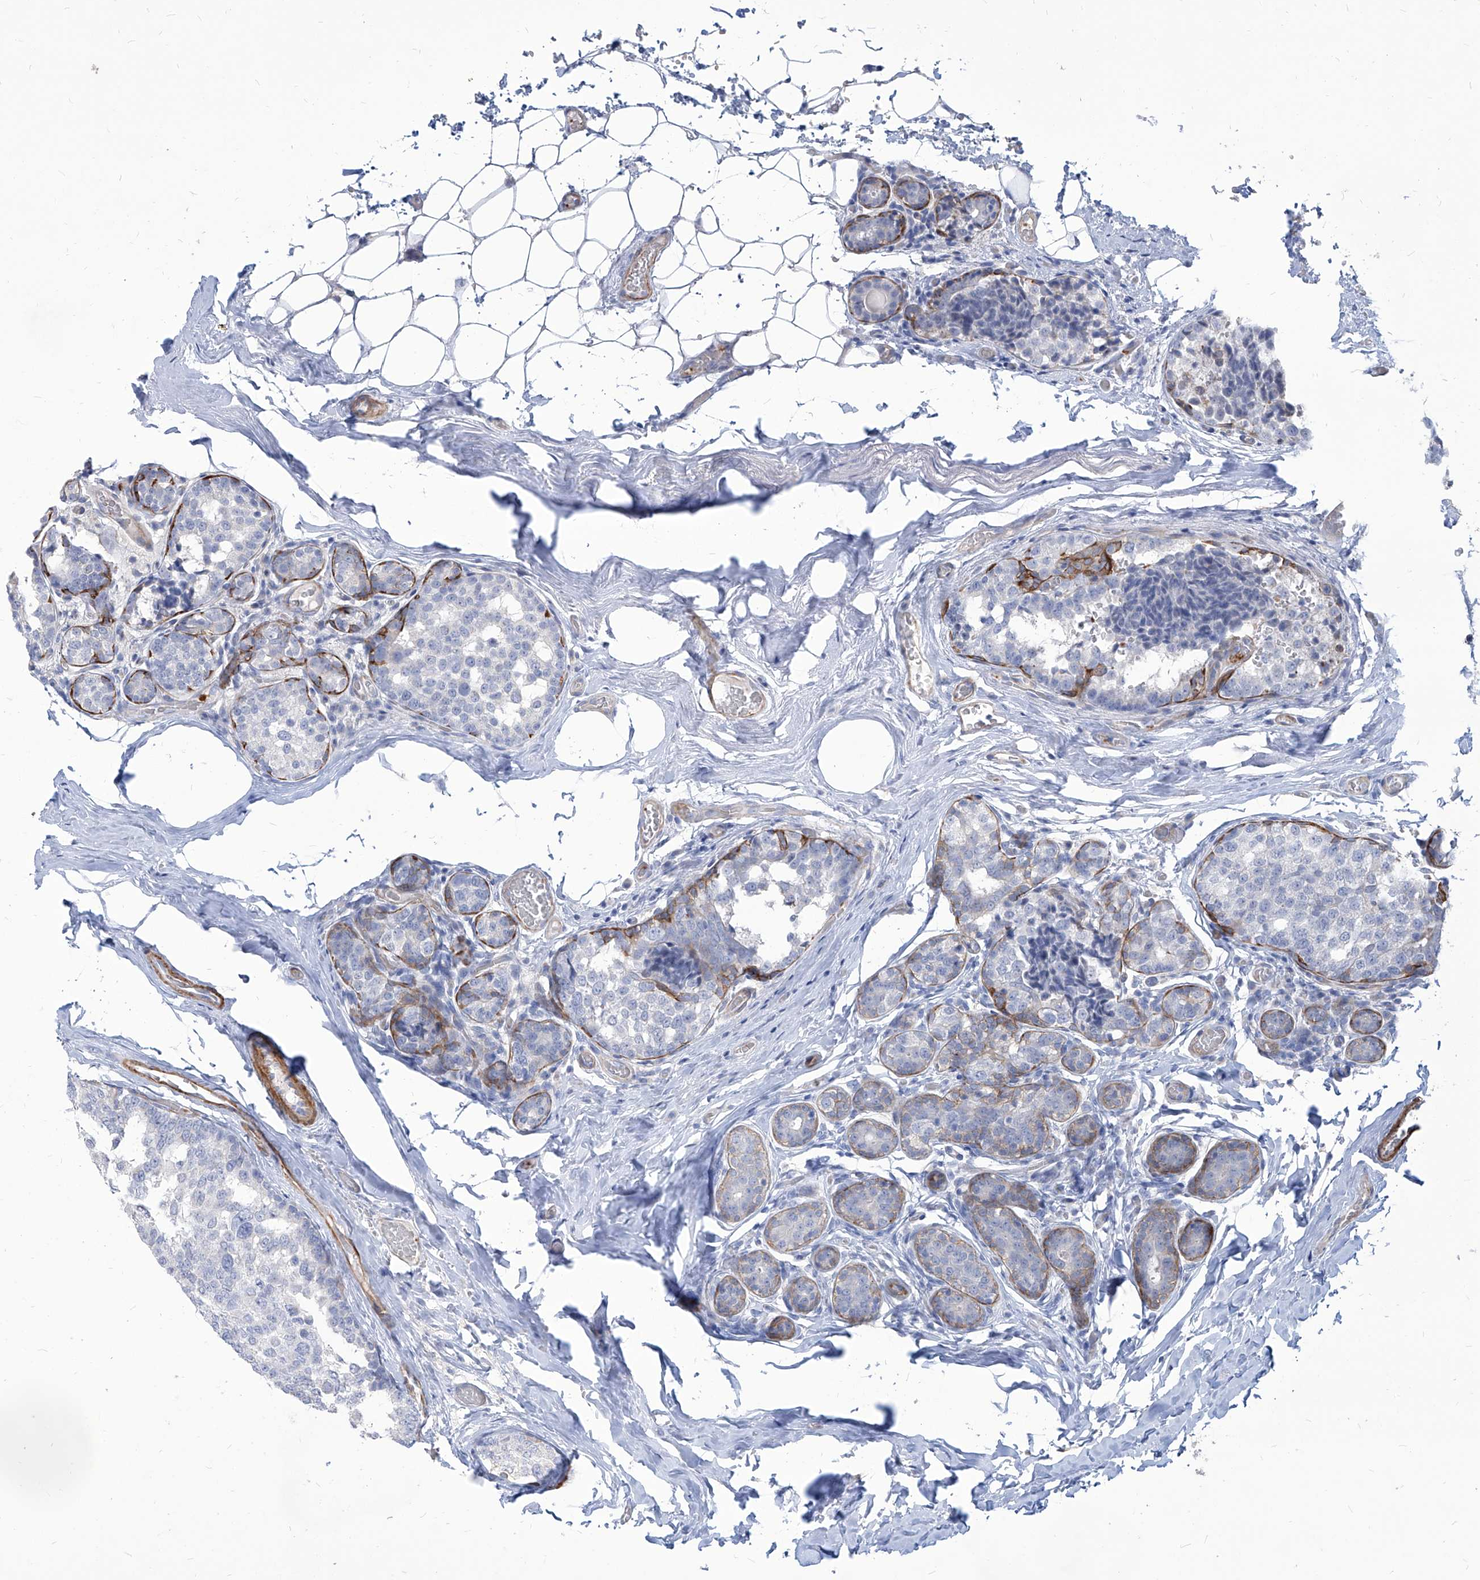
{"staining": {"intensity": "negative", "quantity": "none", "location": "none"}, "tissue": "breast cancer", "cell_type": "Tumor cells", "image_type": "cancer", "snomed": [{"axis": "morphology", "description": "Normal tissue, NOS"}, {"axis": "morphology", "description": "Duct carcinoma"}, {"axis": "topography", "description": "Breast"}], "caption": "Protein analysis of breast invasive ductal carcinoma shows no significant staining in tumor cells.", "gene": "FAM83B", "patient": {"sex": "female", "age": 43}}